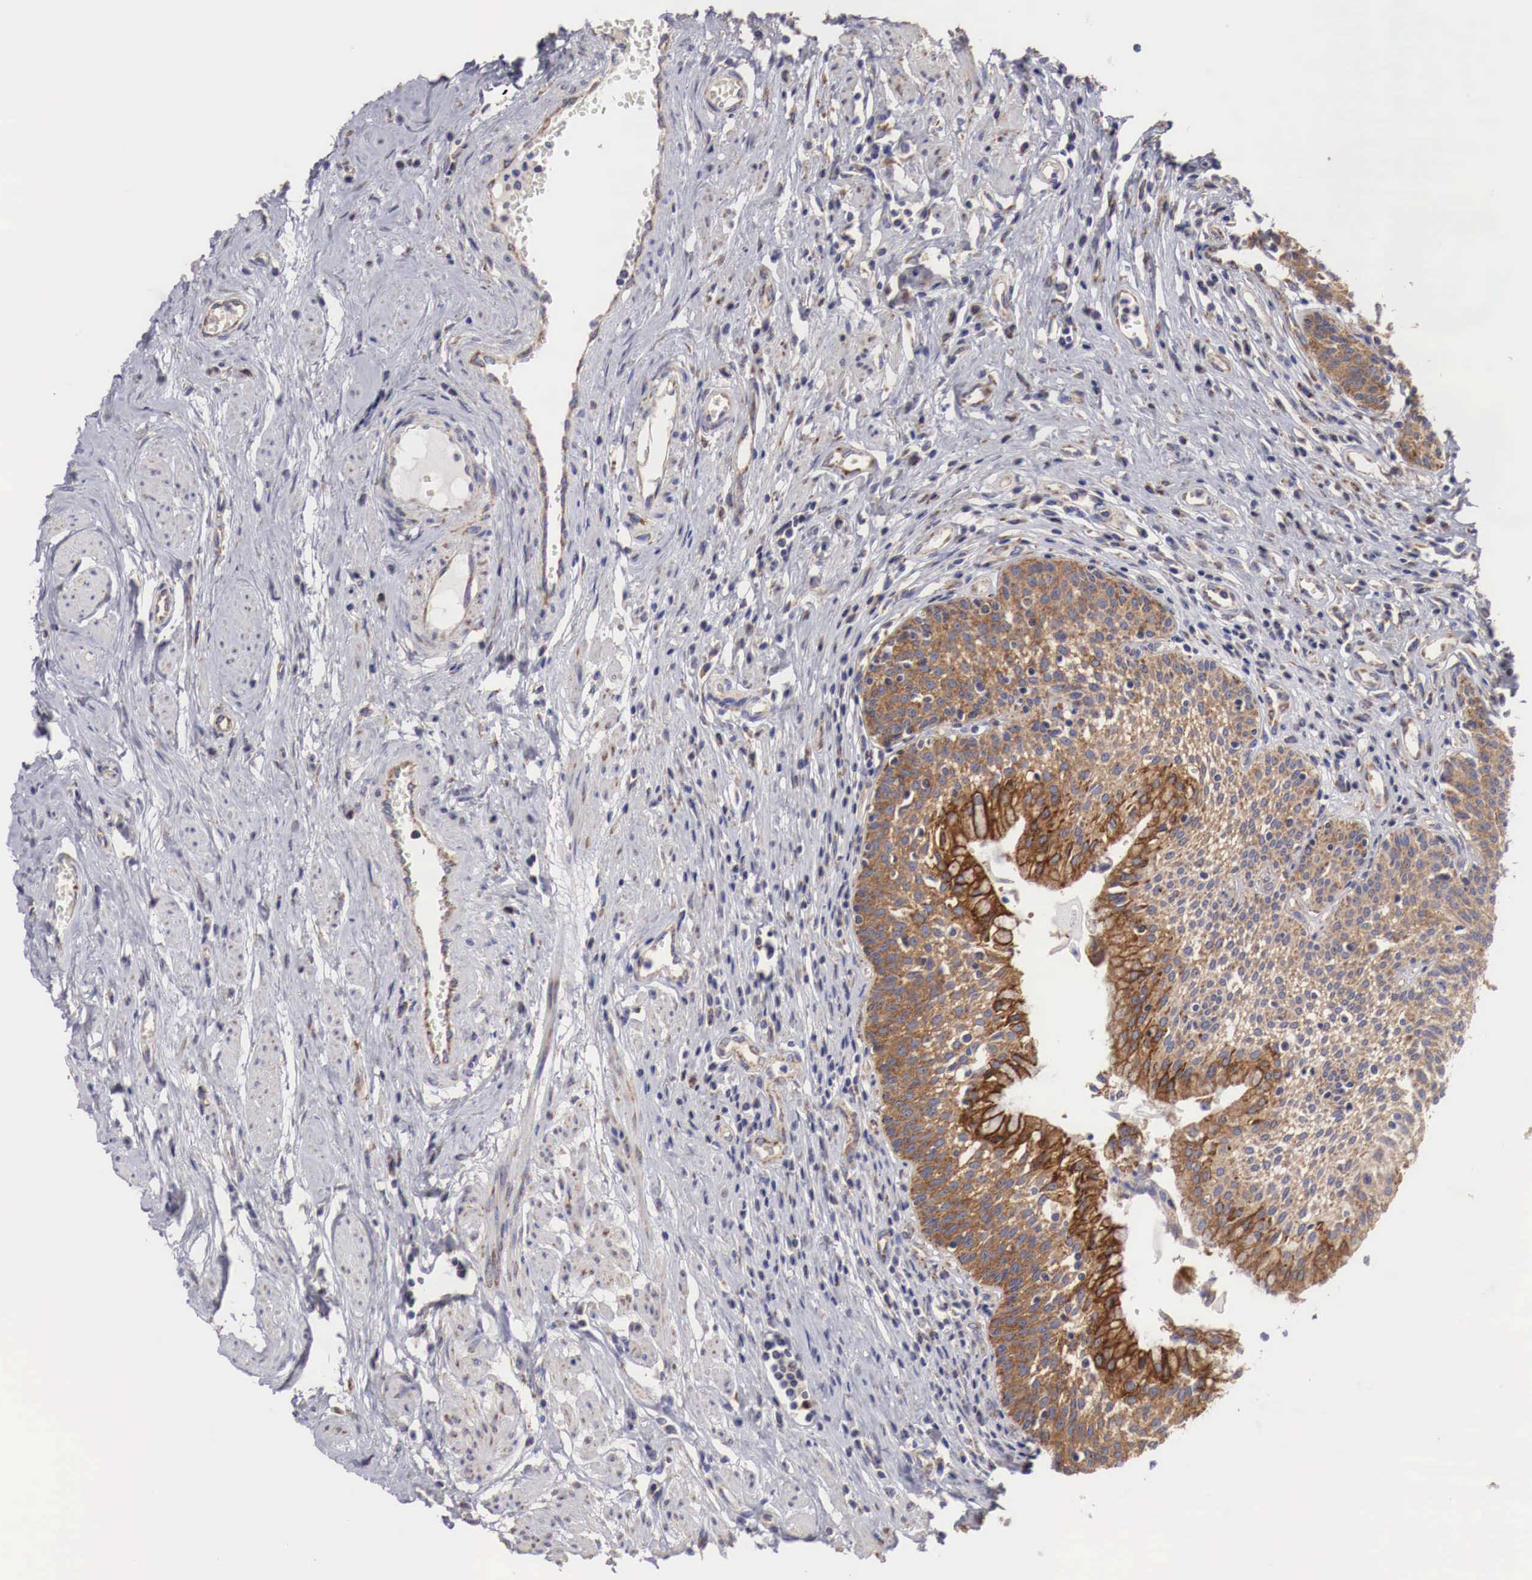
{"staining": {"intensity": "strong", "quantity": ">75%", "location": "cytoplasmic/membranous"}, "tissue": "urinary bladder", "cell_type": "Urothelial cells", "image_type": "normal", "snomed": [{"axis": "morphology", "description": "Normal tissue, NOS"}, {"axis": "topography", "description": "Urinary bladder"}], "caption": "Brown immunohistochemical staining in benign human urinary bladder displays strong cytoplasmic/membranous positivity in about >75% of urothelial cells.", "gene": "XPNPEP3", "patient": {"sex": "female", "age": 39}}